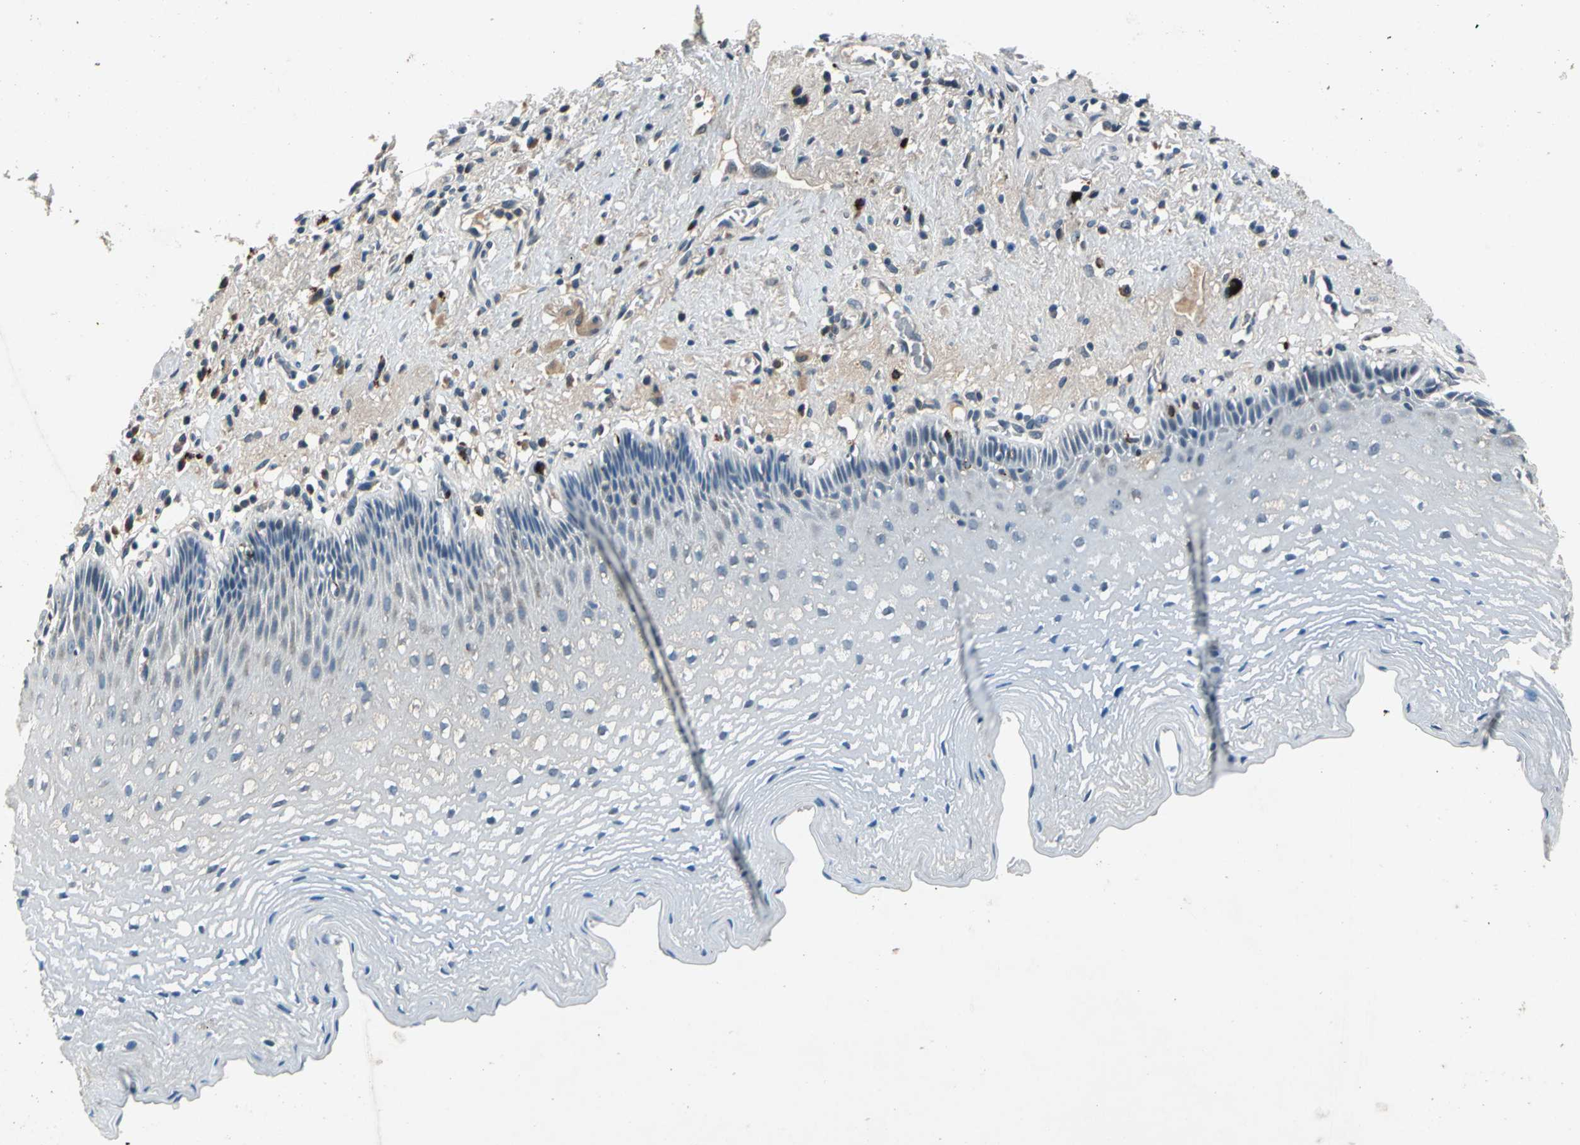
{"staining": {"intensity": "moderate", "quantity": "<25%", "location": "cytoplasmic/membranous"}, "tissue": "esophagus", "cell_type": "Squamous epithelial cells", "image_type": "normal", "snomed": [{"axis": "morphology", "description": "Normal tissue, NOS"}, {"axis": "topography", "description": "Esophagus"}], "caption": "This is an image of immunohistochemistry staining of benign esophagus, which shows moderate positivity in the cytoplasmic/membranous of squamous epithelial cells.", "gene": "SLC19A2", "patient": {"sex": "female", "age": 70}}